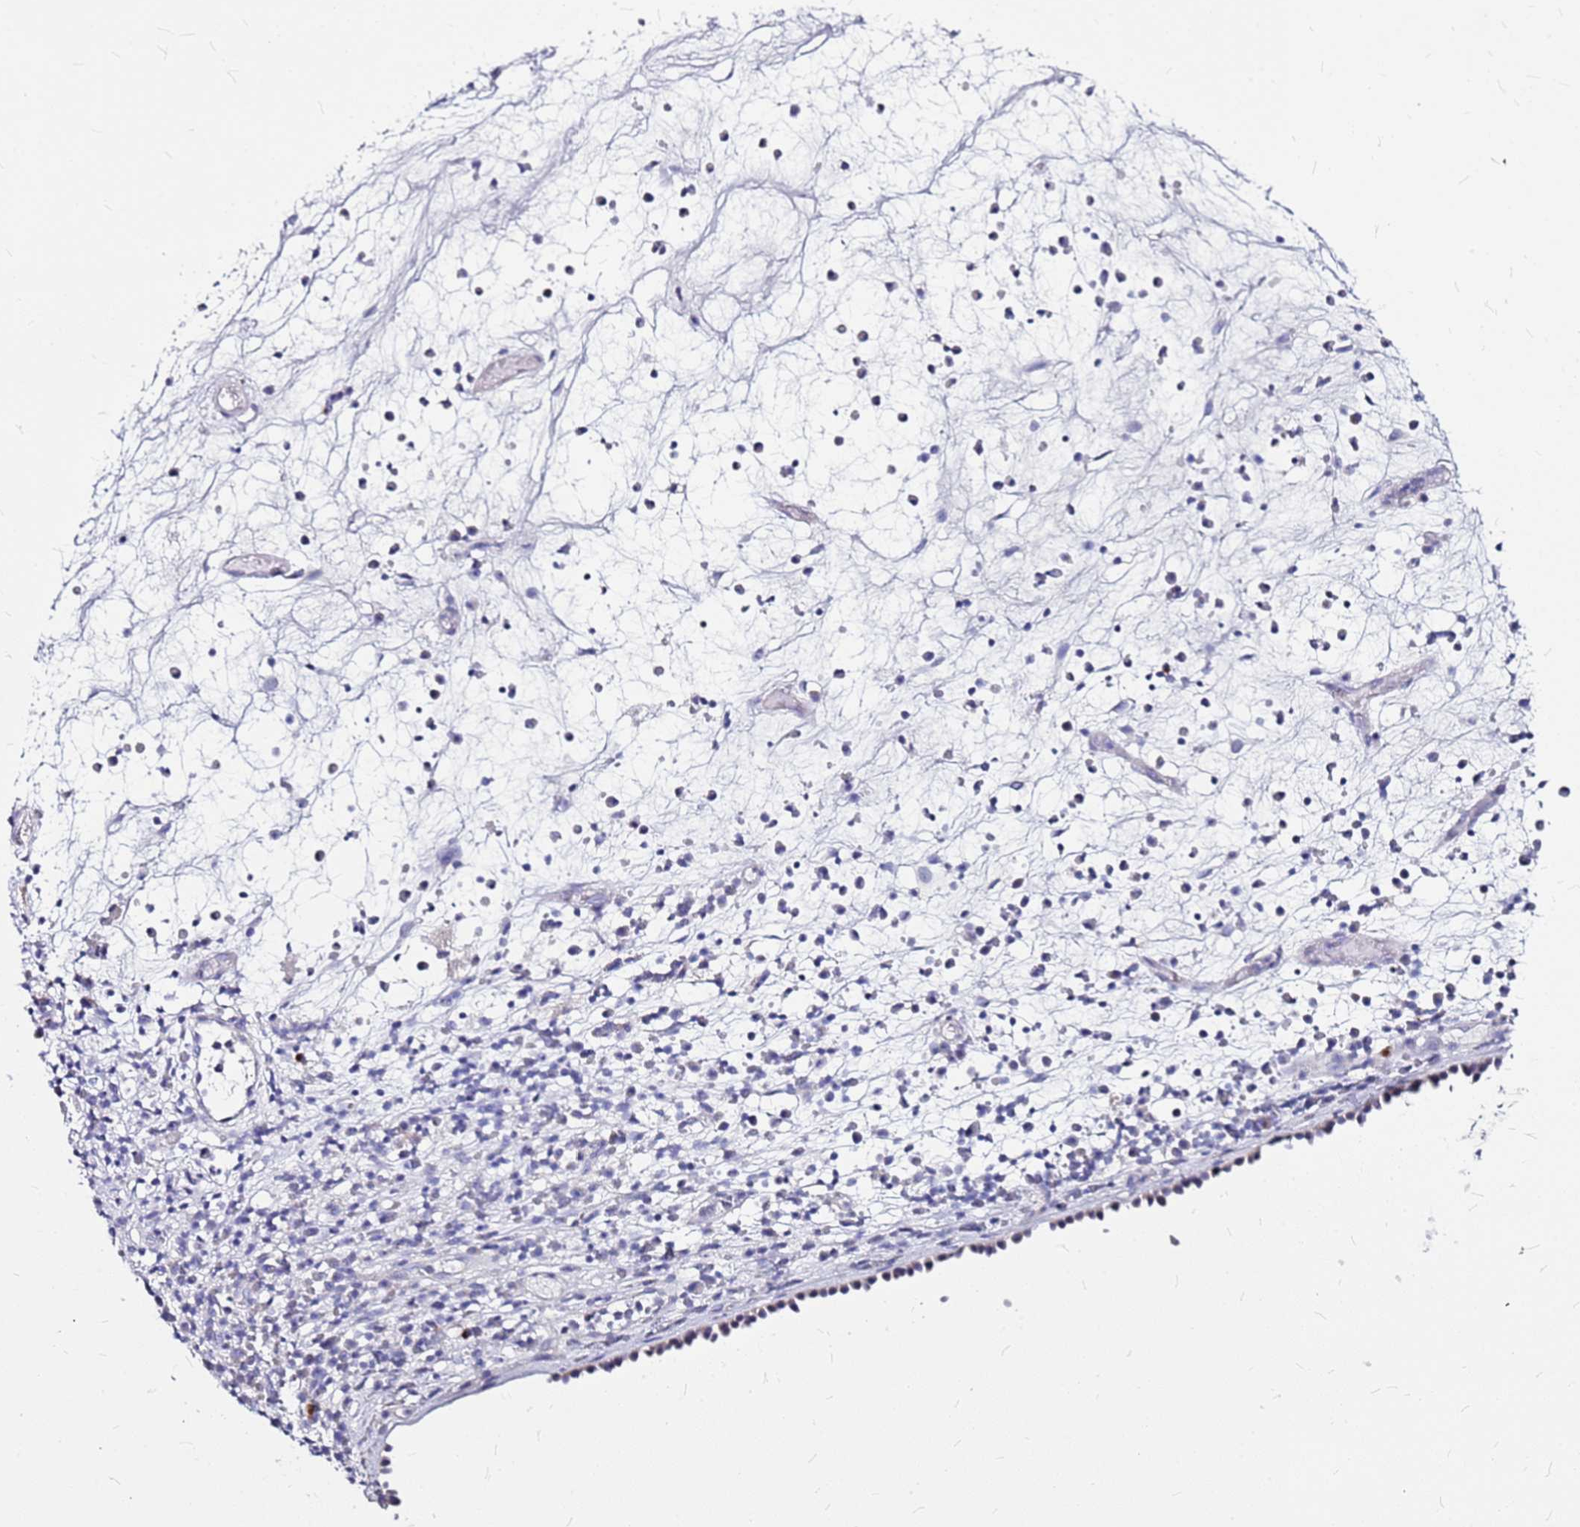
{"staining": {"intensity": "weak", "quantity": "25%-75%", "location": "cytoplasmic/membranous"}, "tissue": "nasopharynx", "cell_type": "Respiratory epithelial cells", "image_type": "normal", "snomed": [{"axis": "morphology", "description": "Normal tissue, NOS"}, {"axis": "morphology", "description": "Inflammation, NOS"}, {"axis": "morphology", "description": "Malignant melanoma, Metastatic site"}, {"axis": "topography", "description": "Nasopharynx"}], "caption": "A photomicrograph of human nasopharynx stained for a protein shows weak cytoplasmic/membranous brown staining in respiratory epithelial cells.", "gene": "CASD1", "patient": {"sex": "male", "age": 70}}